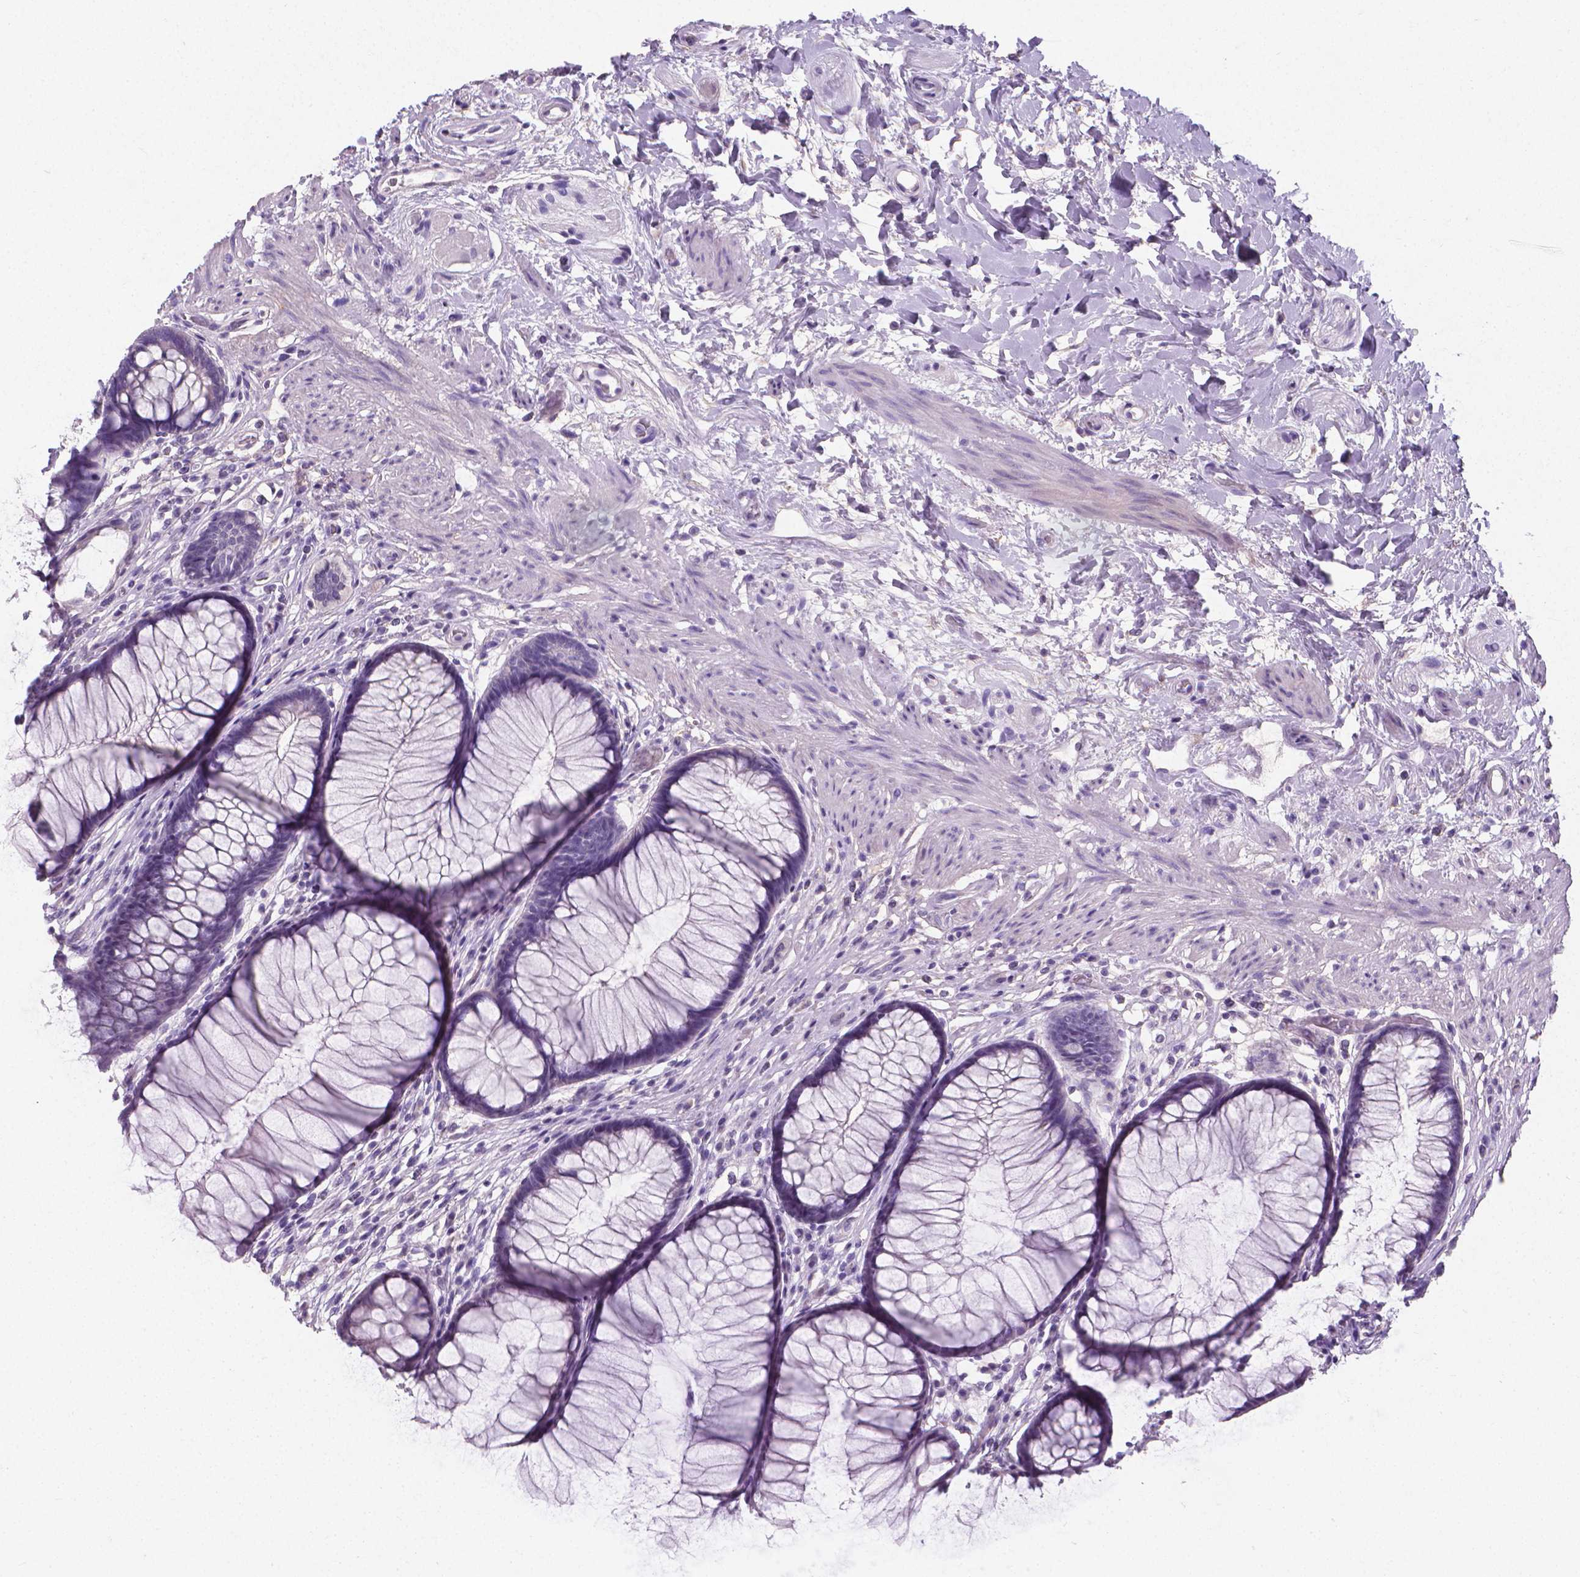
{"staining": {"intensity": "negative", "quantity": "none", "location": "none"}, "tissue": "rectum", "cell_type": "Glandular cells", "image_type": "normal", "snomed": [{"axis": "morphology", "description": "Normal tissue, NOS"}, {"axis": "topography", "description": "Smooth muscle"}, {"axis": "topography", "description": "Rectum"}], "caption": "Glandular cells show no significant protein positivity in unremarkable rectum.", "gene": "XPNPEP2", "patient": {"sex": "male", "age": 53}}